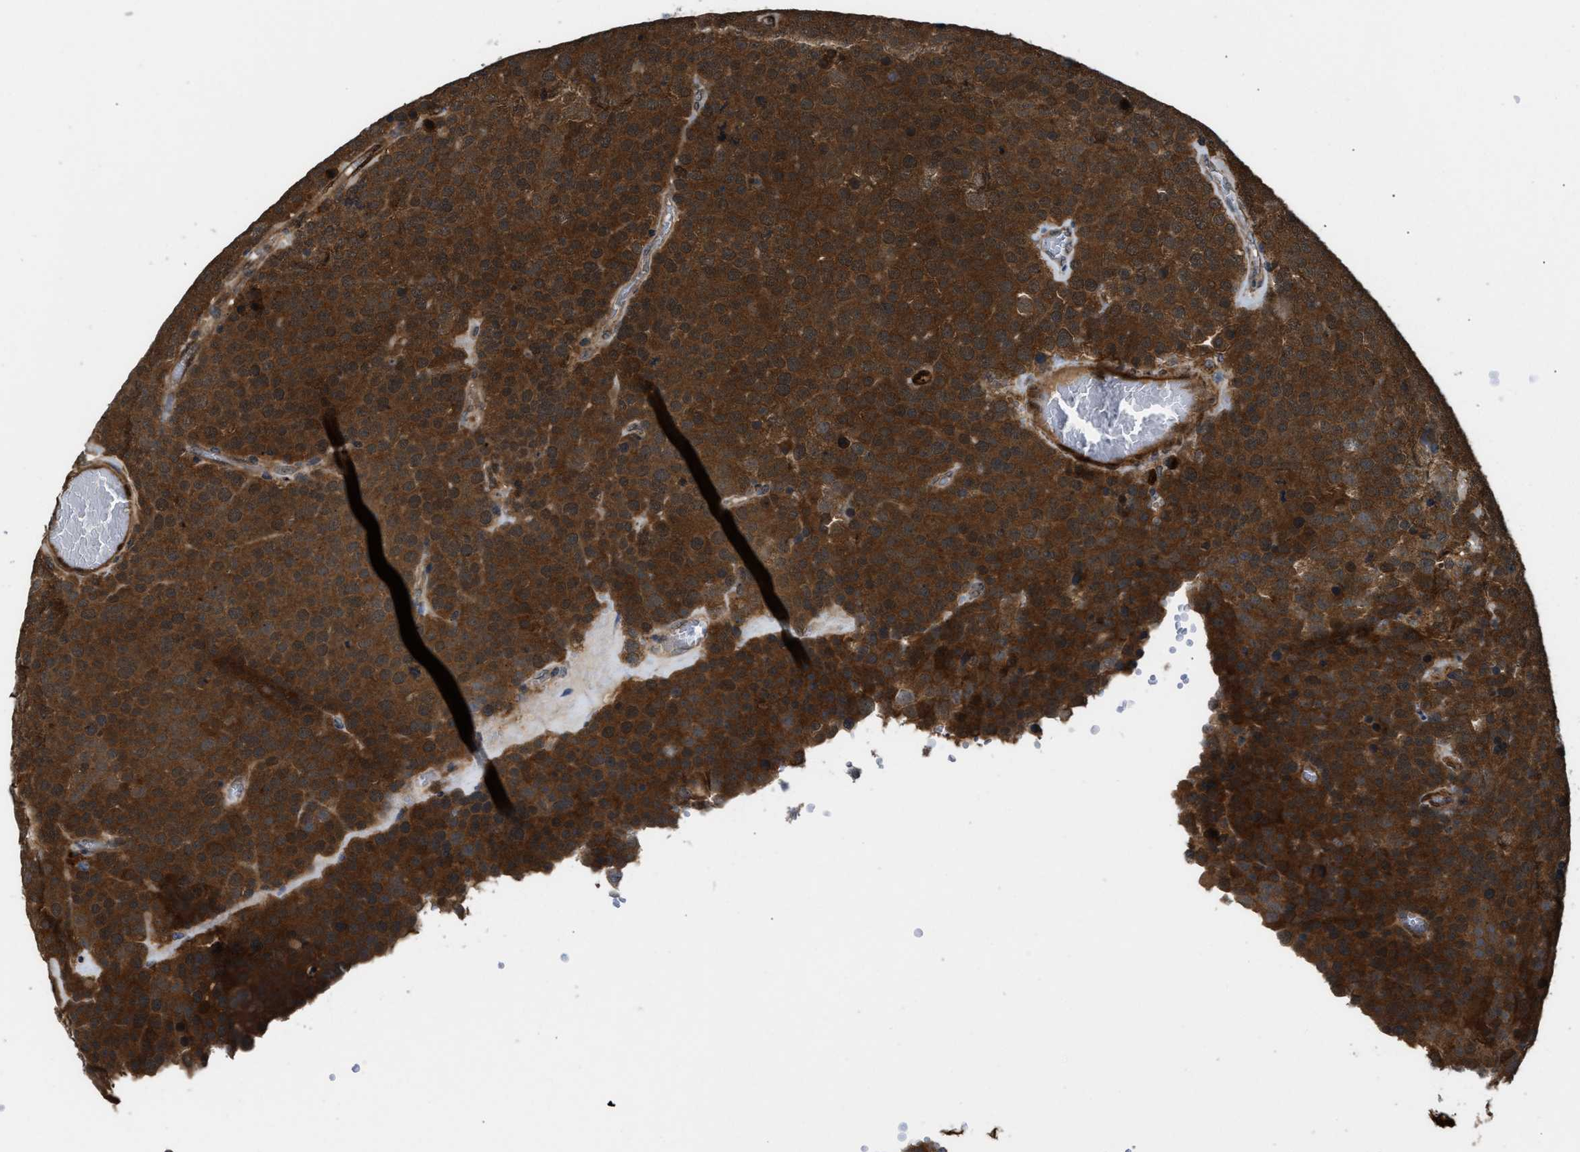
{"staining": {"intensity": "strong", "quantity": ">75%", "location": "cytoplasmic/membranous"}, "tissue": "testis cancer", "cell_type": "Tumor cells", "image_type": "cancer", "snomed": [{"axis": "morphology", "description": "Normal tissue, NOS"}, {"axis": "morphology", "description": "Seminoma, NOS"}, {"axis": "topography", "description": "Testis"}], "caption": "High-magnification brightfield microscopy of testis cancer stained with DAB (brown) and counterstained with hematoxylin (blue). tumor cells exhibit strong cytoplasmic/membranous positivity is seen in about>75% of cells.", "gene": "PPA1", "patient": {"sex": "male", "age": 71}}